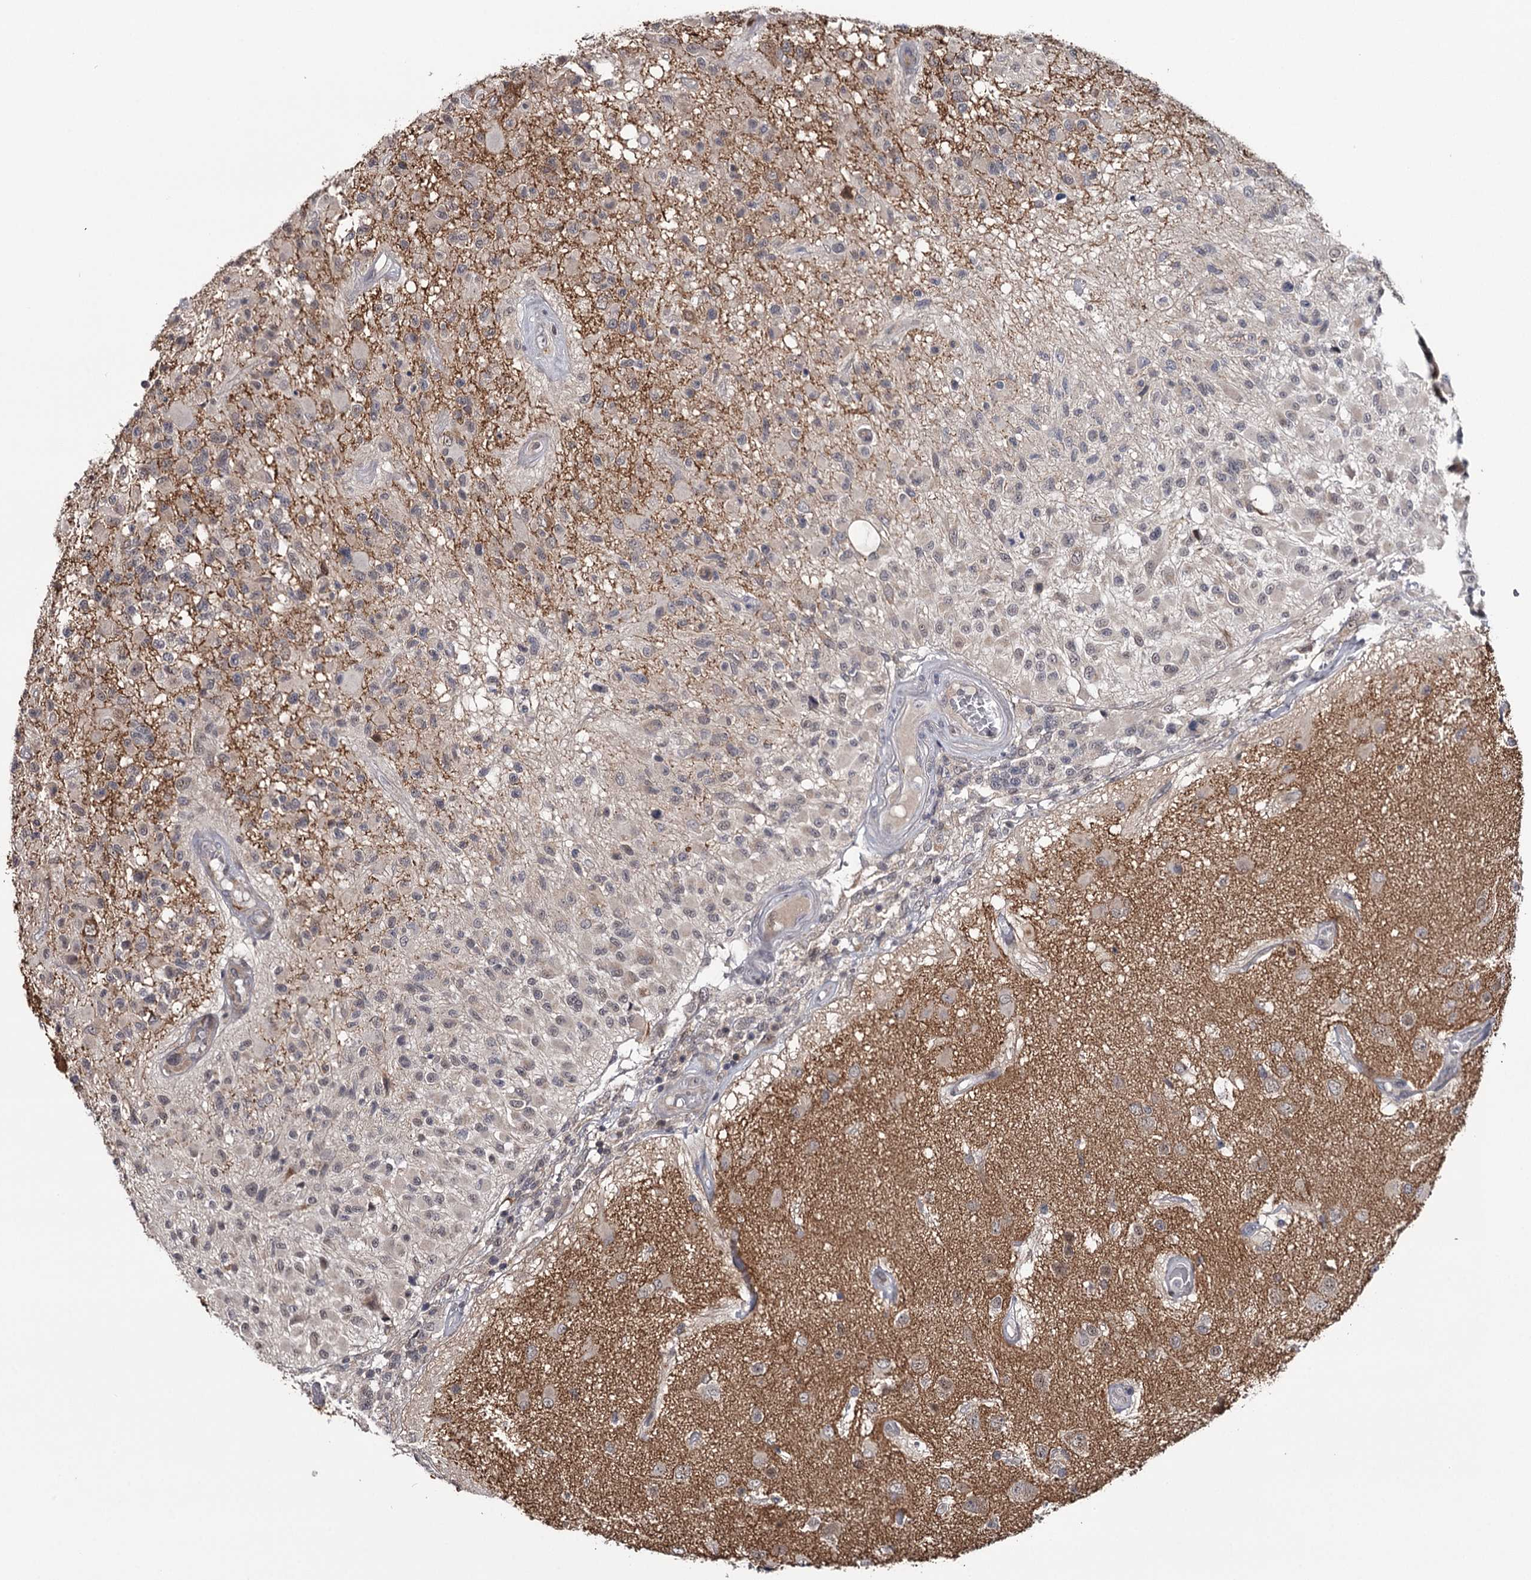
{"staining": {"intensity": "weak", "quantity": "25%-75%", "location": "nuclear"}, "tissue": "glioma", "cell_type": "Tumor cells", "image_type": "cancer", "snomed": [{"axis": "morphology", "description": "Glioma, malignant, High grade"}, {"axis": "morphology", "description": "Glioblastoma, NOS"}, {"axis": "topography", "description": "Brain"}], "caption": "Glioma stained with immunohistochemistry (IHC) exhibits weak nuclear expression in about 25%-75% of tumor cells. The staining was performed using DAB, with brown indicating positive protein expression. Nuclei are stained blue with hematoxylin.", "gene": "GTSF1", "patient": {"sex": "male", "age": 60}}